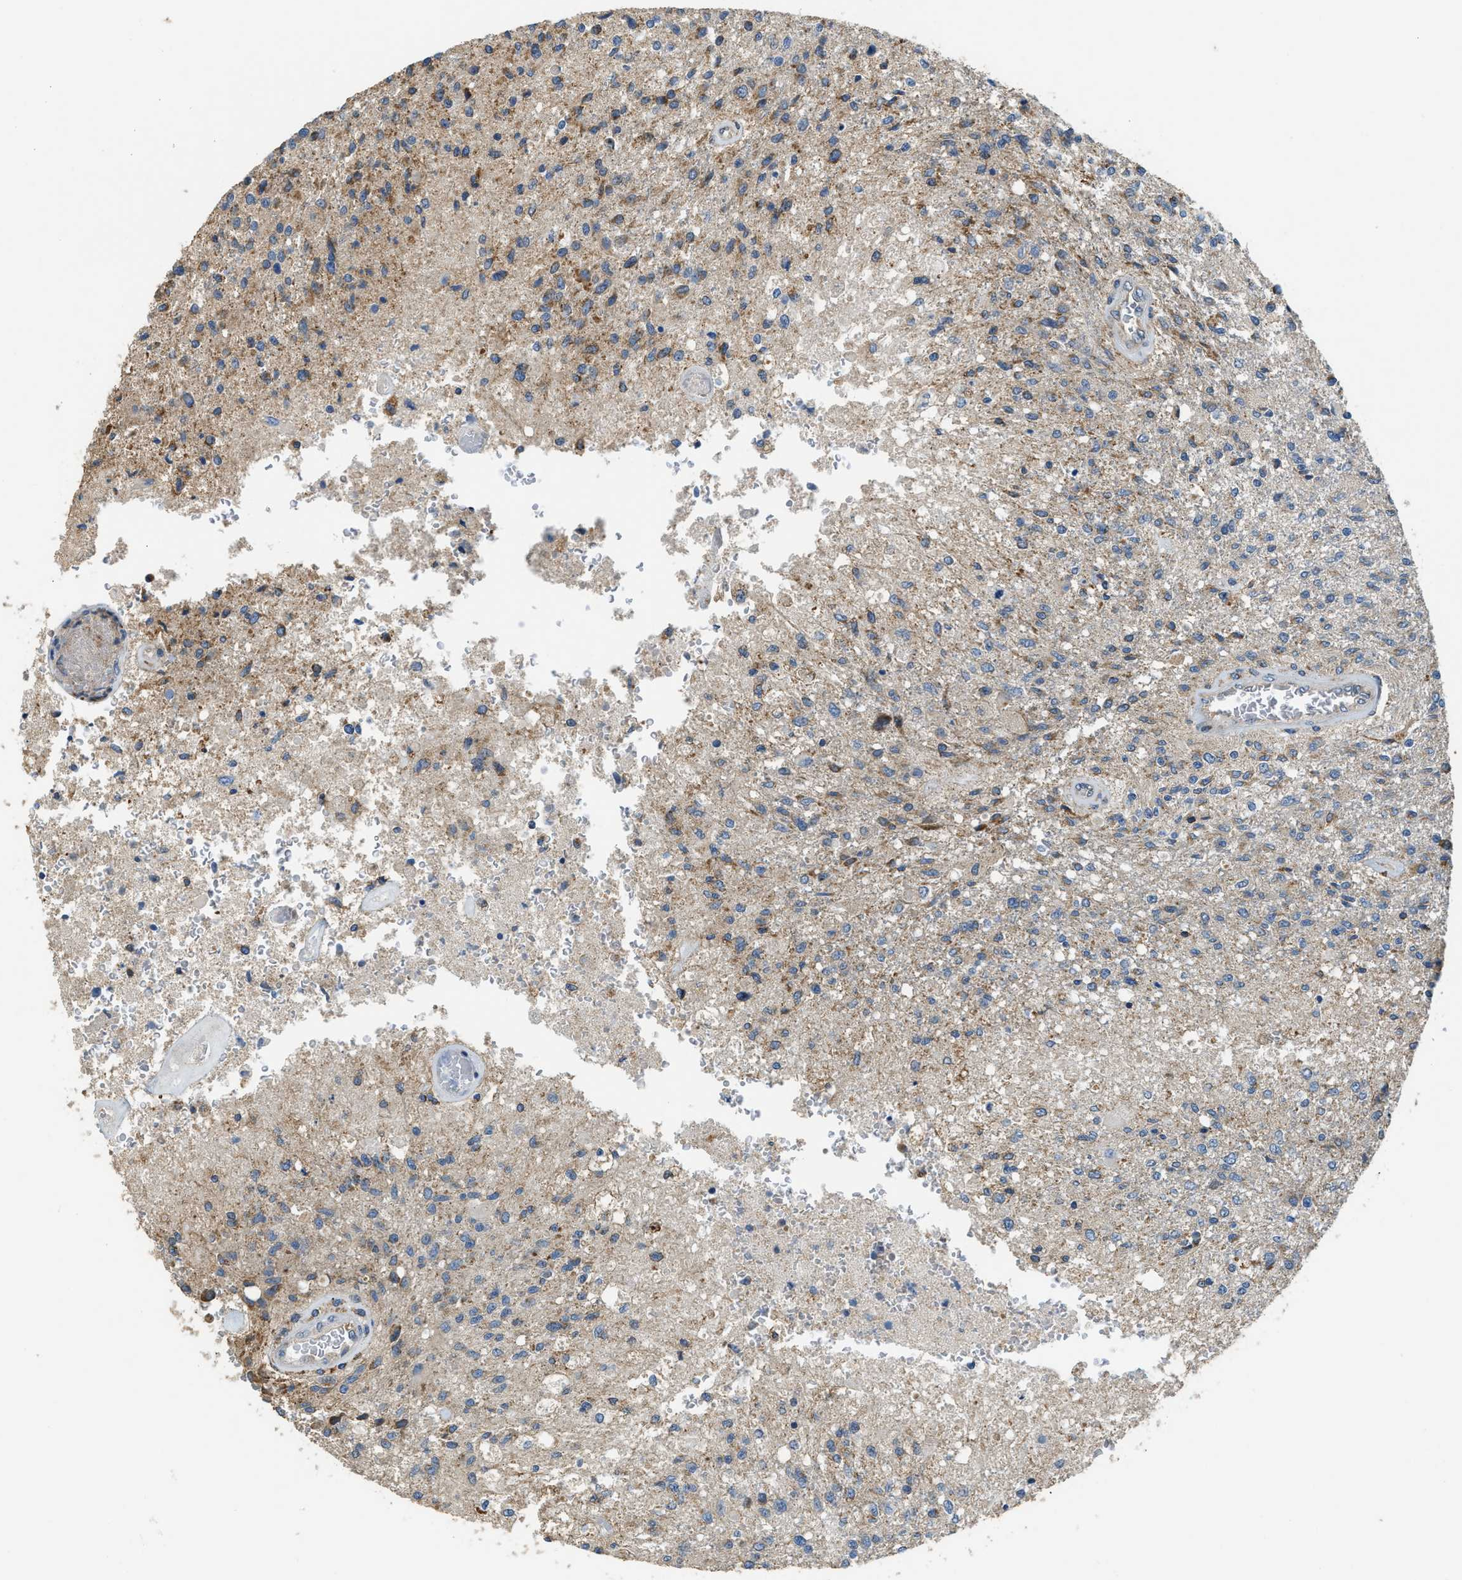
{"staining": {"intensity": "moderate", "quantity": "<25%", "location": "cytoplasmic/membranous"}, "tissue": "glioma", "cell_type": "Tumor cells", "image_type": "cancer", "snomed": [{"axis": "morphology", "description": "Normal tissue, NOS"}, {"axis": "morphology", "description": "Glioma, malignant, High grade"}, {"axis": "topography", "description": "Cerebral cortex"}], "caption": "A low amount of moderate cytoplasmic/membranous expression is identified in about <25% of tumor cells in malignant glioma (high-grade) tissue.", "gene": "TMEM68", "patient": {"sex": "male", "age": 77}}